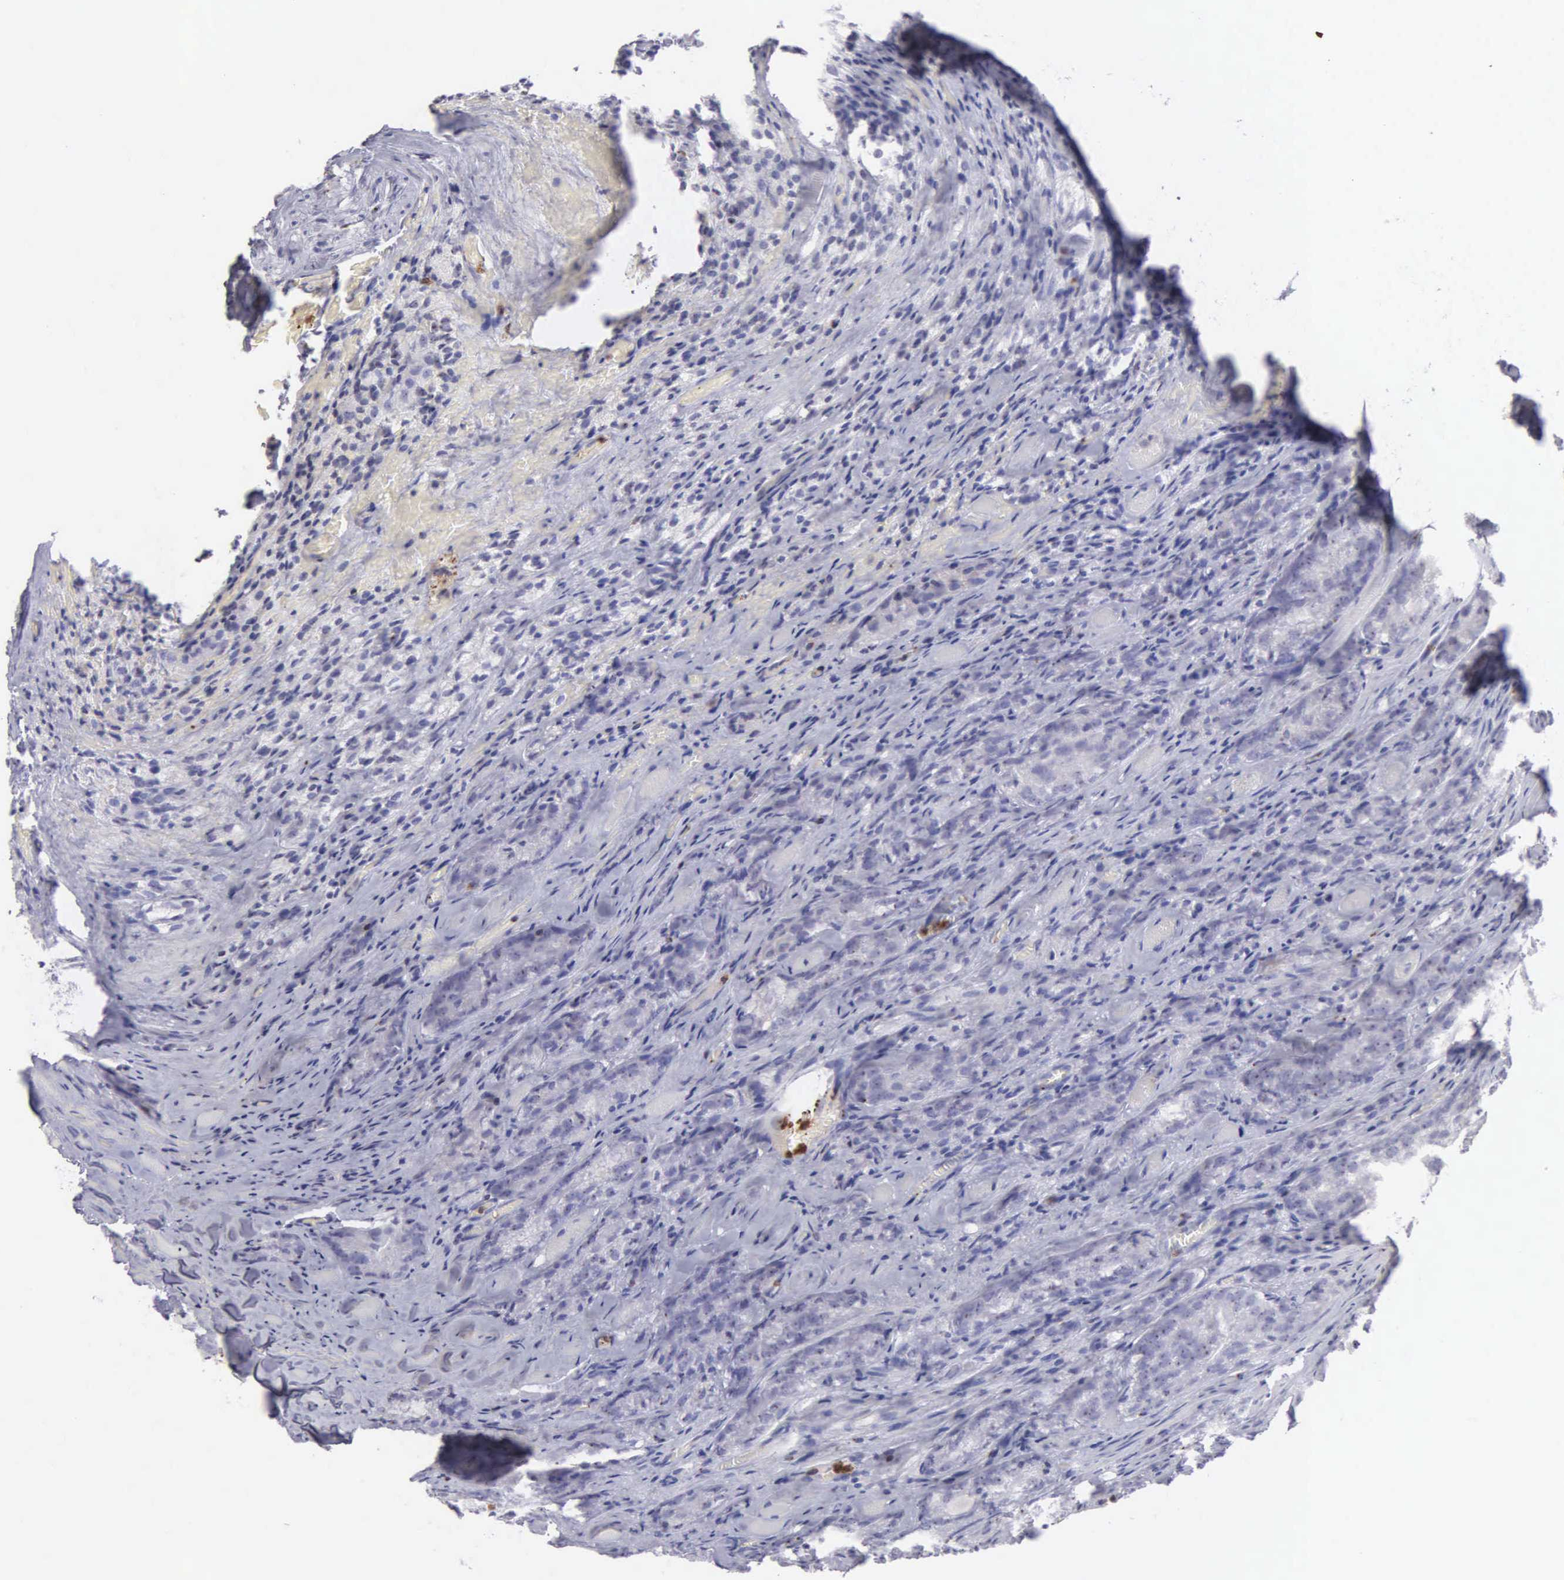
{"staining": {"intensity": "negative", "quantity": "none", "location": "none"}, "tissue": "prostate cancer", "cell_type": "Tumor cells", "image_type": "cancer", "snomed": [{"axis": "morphology", "description": "Adenocarcinoma, Medium grade"}, {"axis": "topography", "description": "Prostate"}], "caption": "A photomicrograph of prostate cancer stained for a protein exhibits no brown staining in tumor cells. (DAB (3,3'-diaminobenzidine) IHC, high magnification).", "gene": "SRGN", "patient": {"sex": "male", "age": 60}}